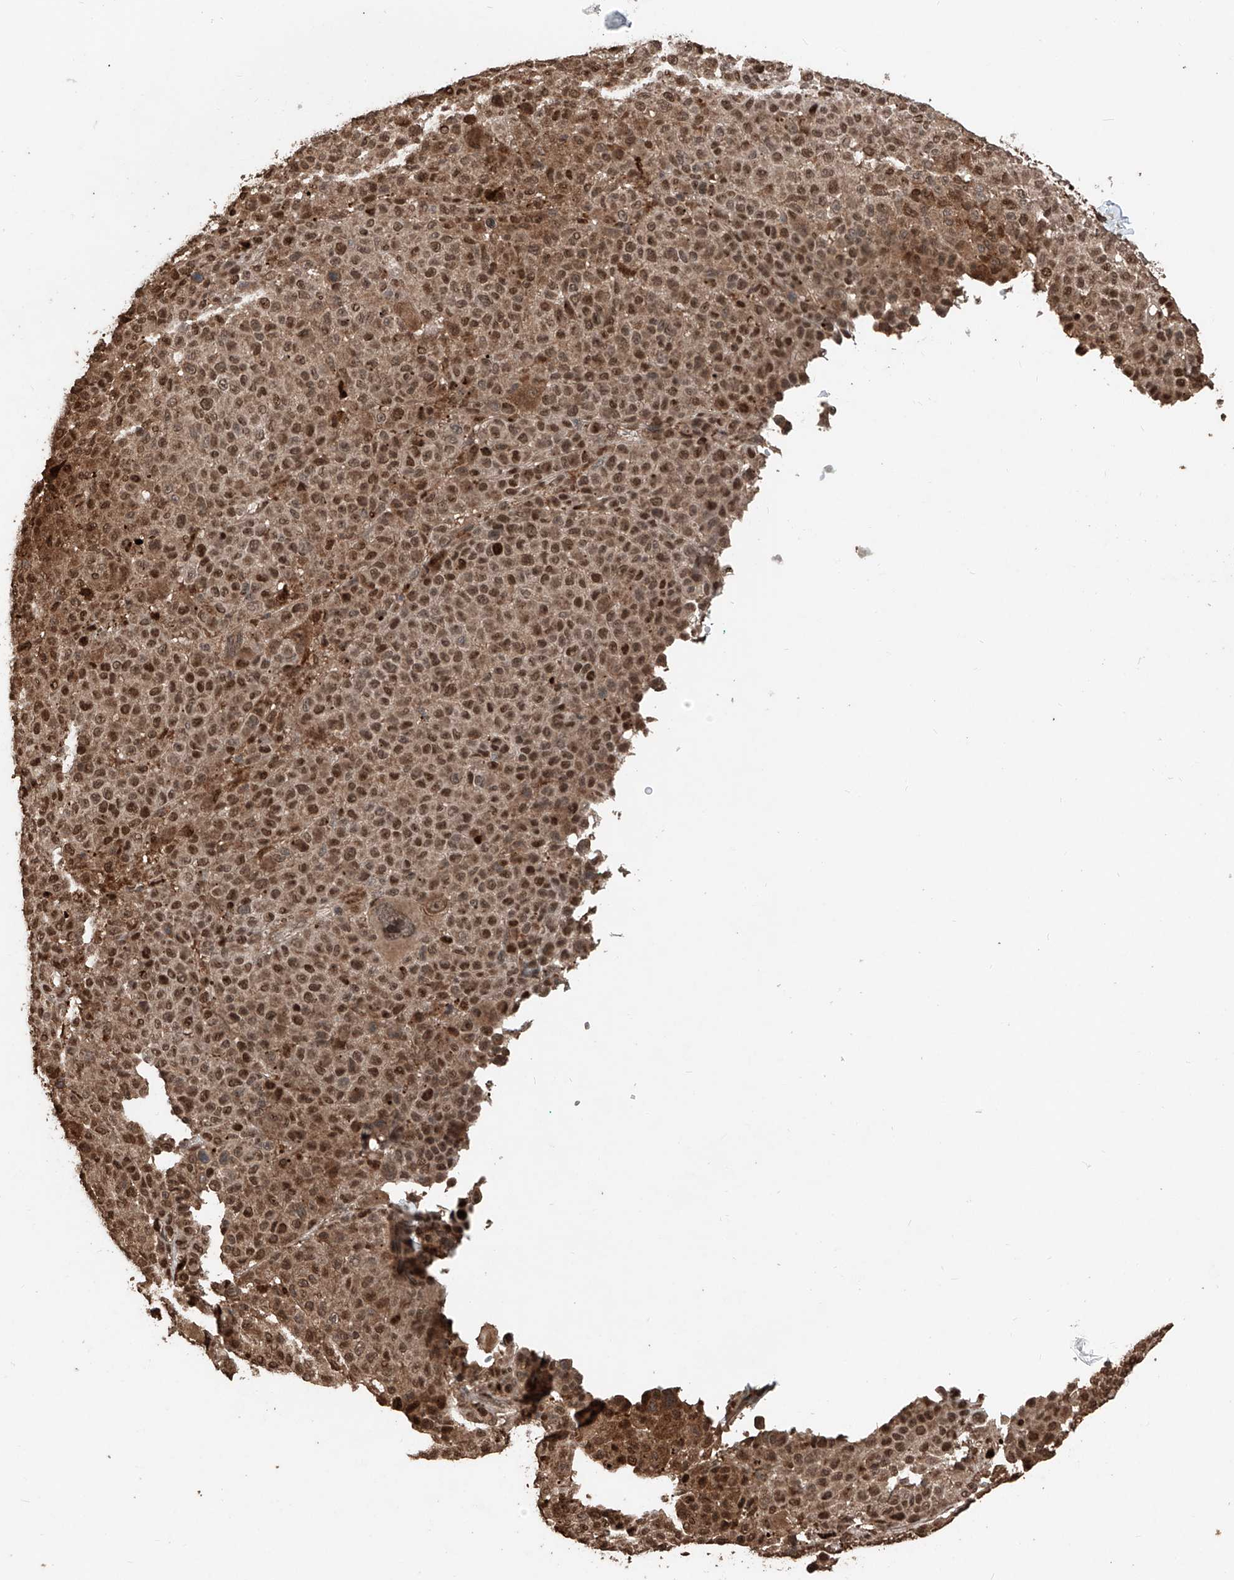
{"staining": {"intensity": "moderate", "quantity": ">75%", "location": "cytoplasmic/membranous,nuclear"}, "tissue": "melanoma", "cell_type": "Tumor cells", "image_type": "cancer", "snomed": [{"axis": "morphology", "description": "Malignant melanoma, NOS"}, {"axis": "topography", "description": "Skin"}], "caption": "Human malignant melanoma stained with a protein marker reveals moderate staining in tumor cells.", "gene": "RMND1", "patient": {"sex": "female", "age": 94}}